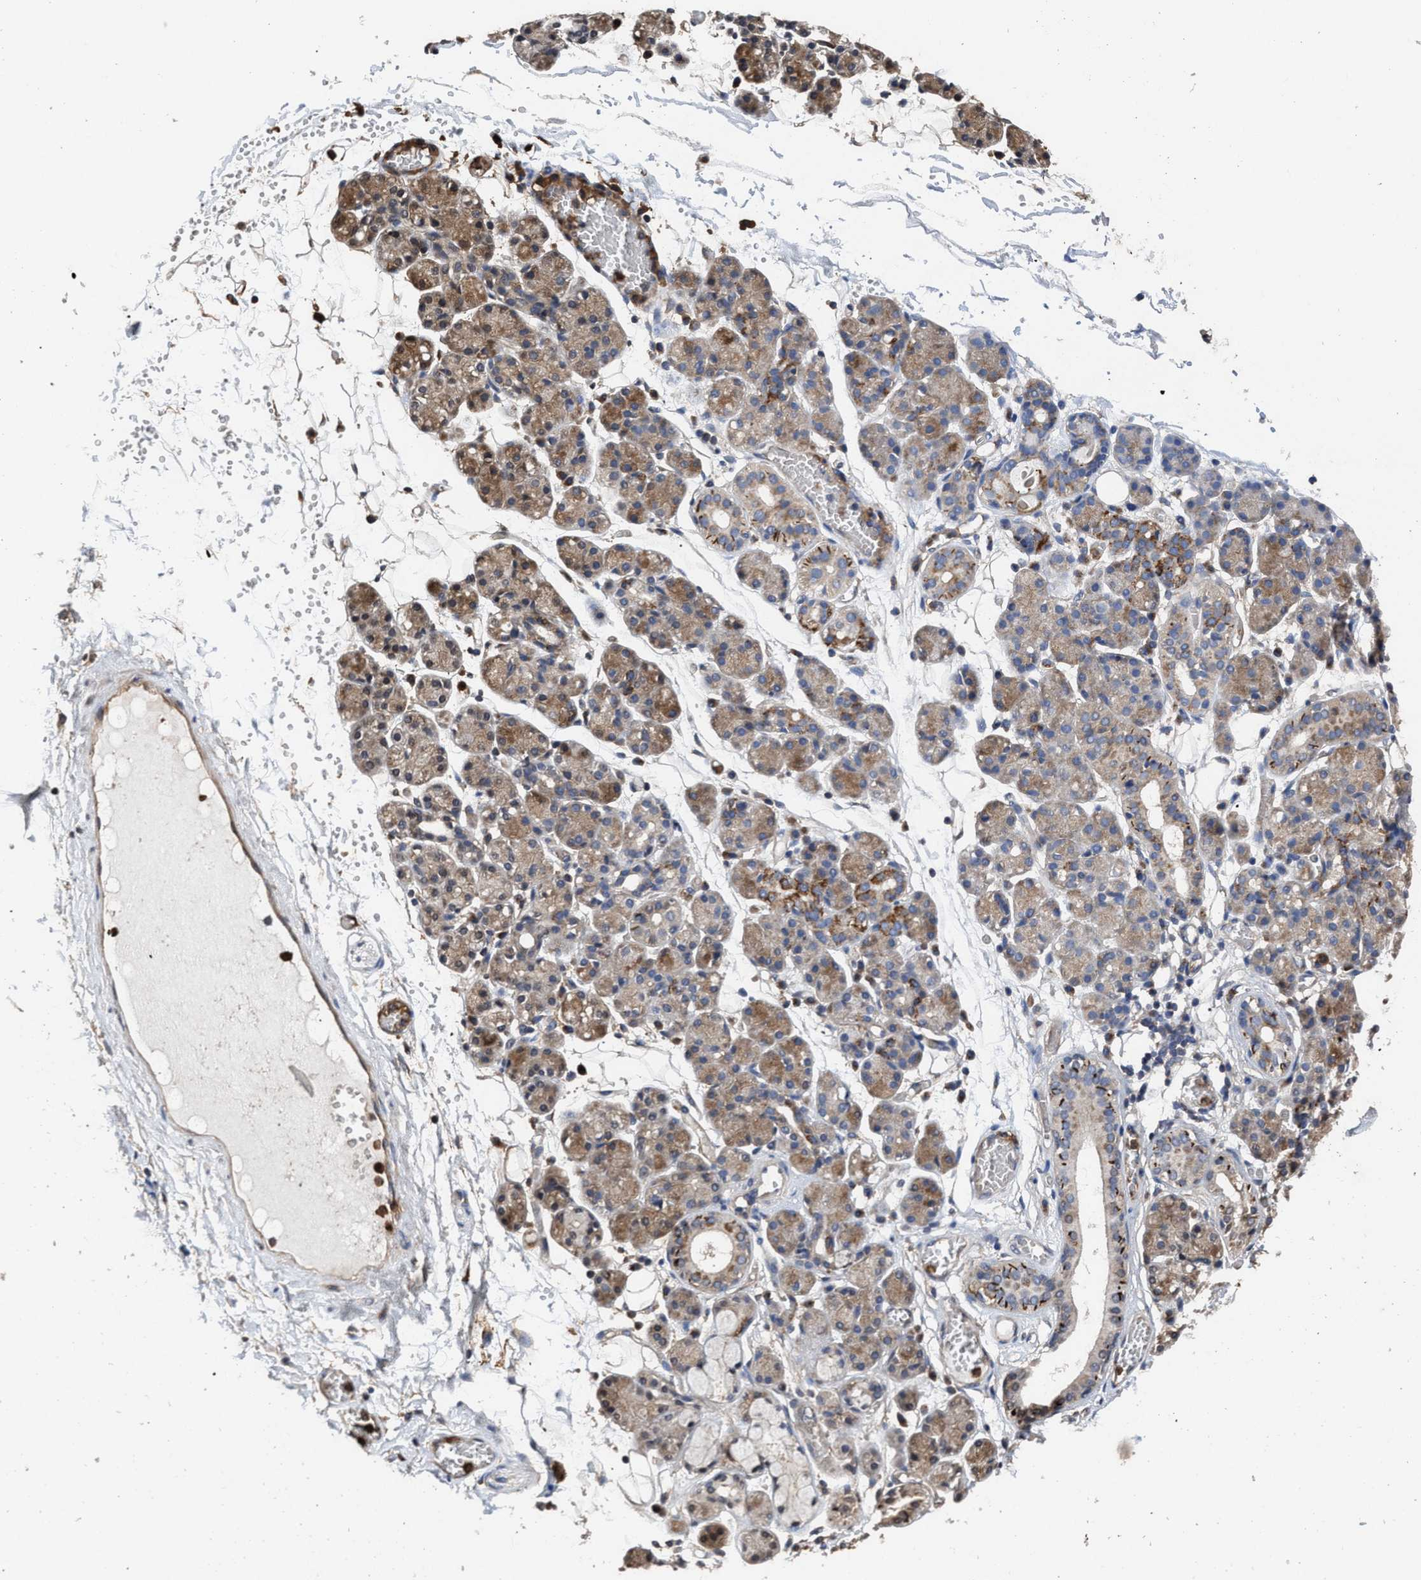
{"staining": {"intensity": "moderate", "quantity": ">75%", "location": "cytoplasmic/membranous,nuclear"}, "tissue": "salivary gland", "cell_type": "Glandular cells", "image_type": "normal", "snomed": [{"axis": "morphology", "description": "Normal tissue, NOS"}, {"axis": "topography", "description": "Salivary gland"}], "caption": "Immunohistochemical staining of benign human salivary gland reveals moderate cytoplasmic/membranous,nuclear protein positivity in approximately >75% of glandular cells.", "gene": "SEPTIN2", "patient": {"sex": "male", "age": 63}}